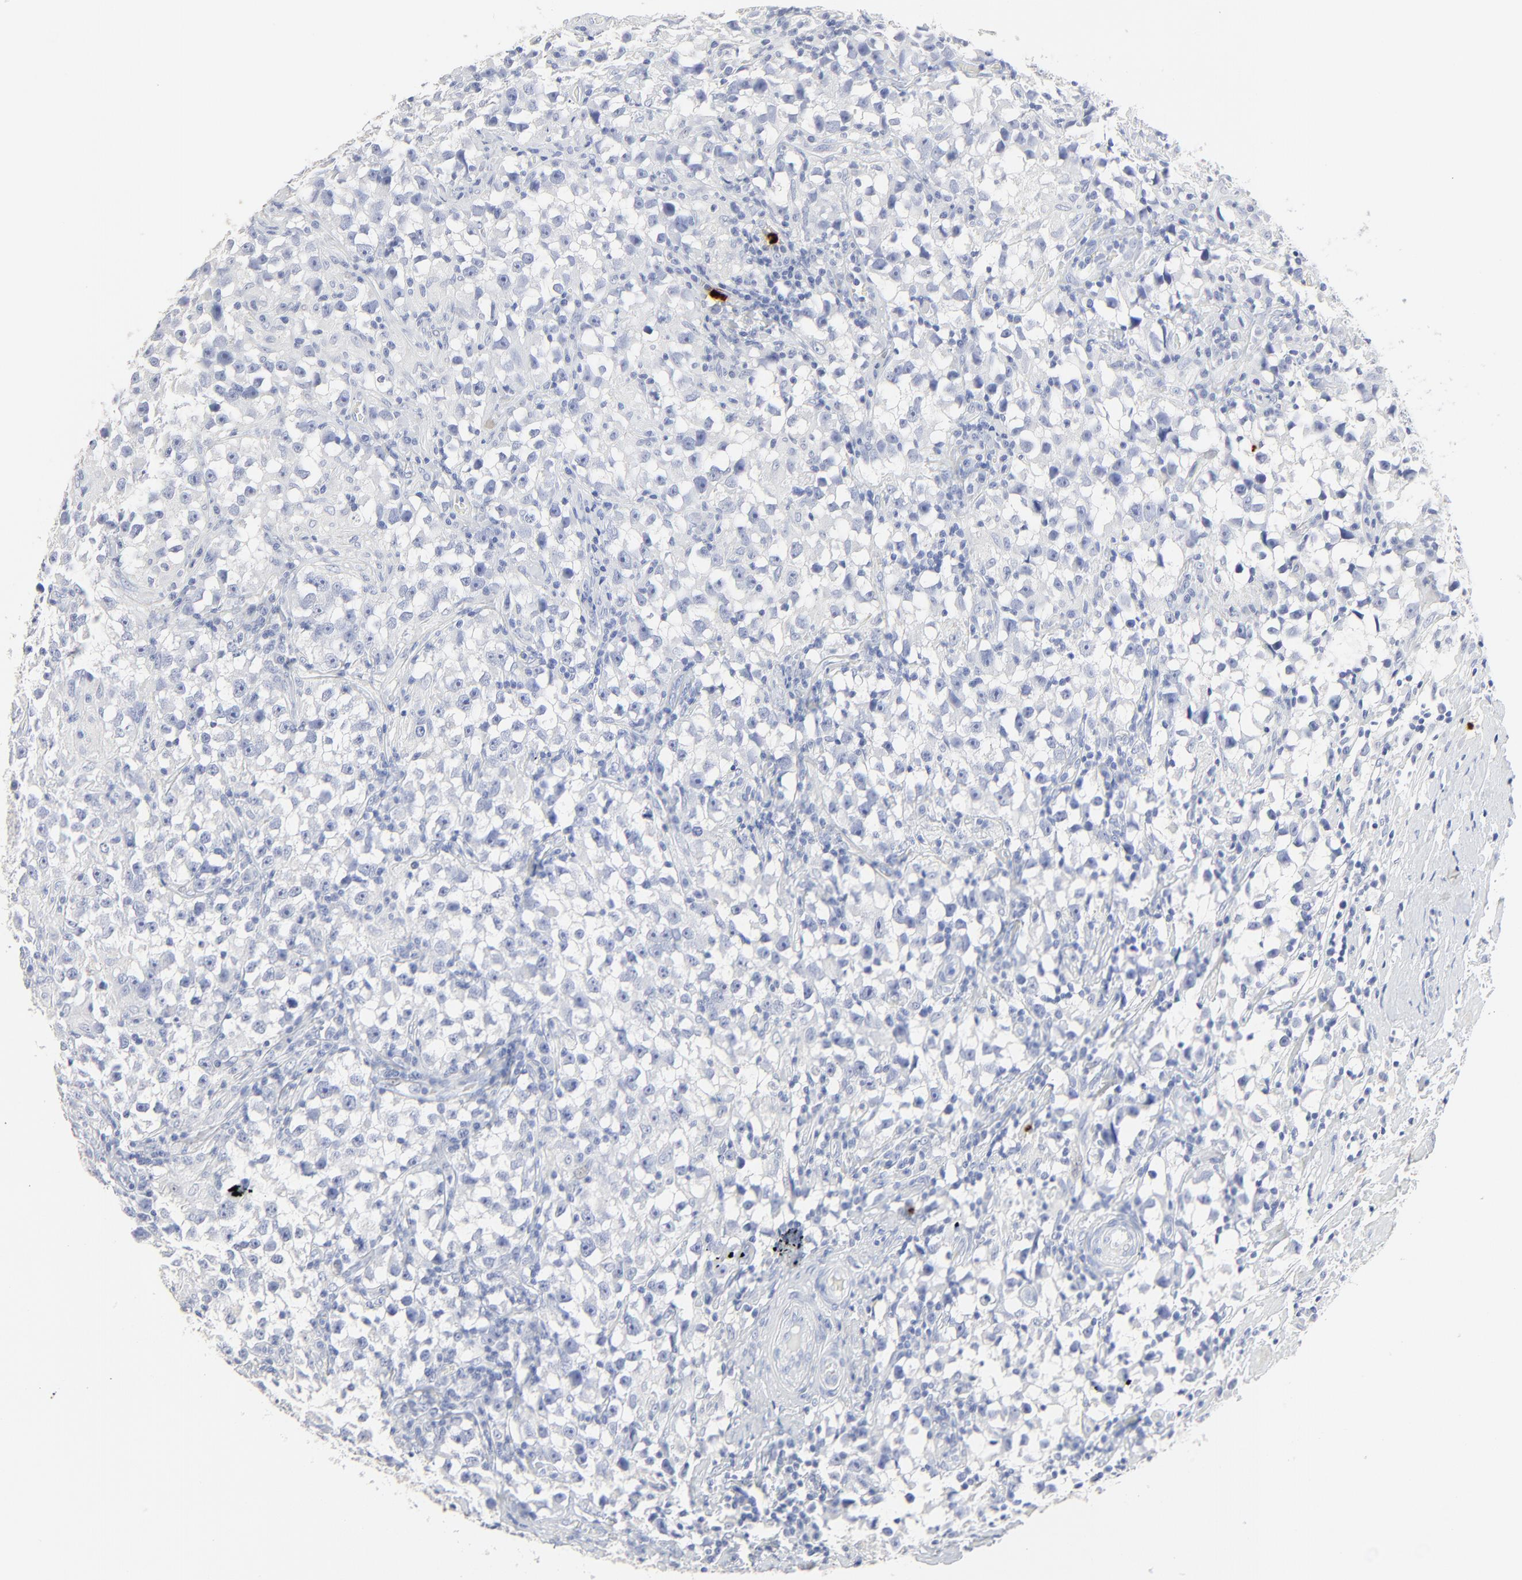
{"staining": {"intensity": "negative", "quantity": "none", "location": "none"}, "tissue": "testis cancer", "cell_type": "Tumor cells", "image_type": "cancer", "snomed": [{"axis": "morphology", "description": "Seminoma, NOS"}, {"axis": "topography", "description": "Testis"}], "caption": "This is an IHC photomicrograph of seminoma (testis). There is no positivity in tumor cells.", "gene": "LCN2", "patient": {"sex": "male", "age": 33}}